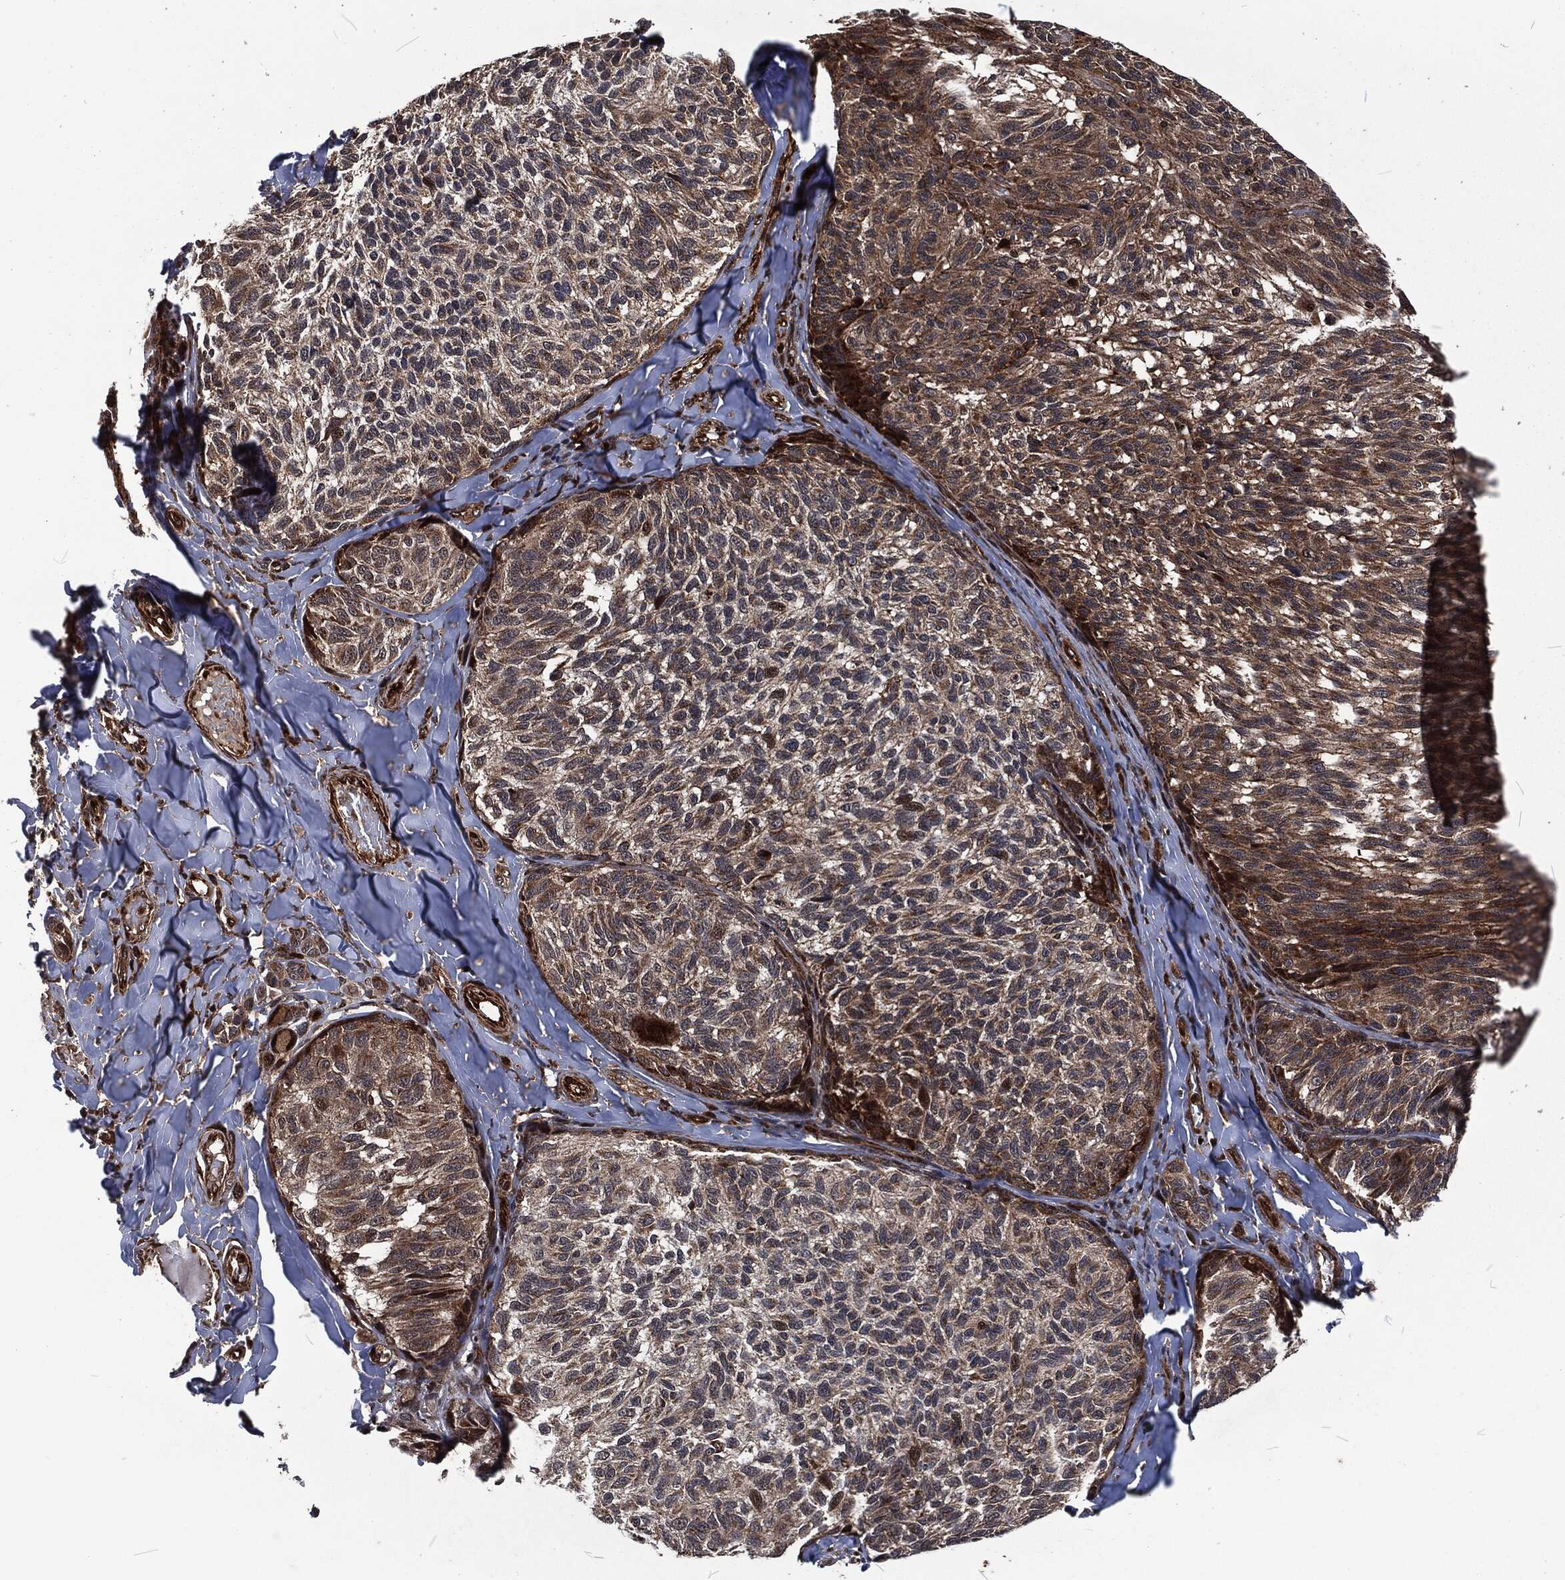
{"staining": {"intensity": "moderate", "quantity": ">75%", "location": "cytoplasmic/membranous"}, "tissue": "melanoma", "cell_type": "Tumor cells", "image_type": "cancer", "snomed": [{"axis": "morphology", "description": "Malignant melanoma, NOS"}, {"axis": "topography", "description": "Skin"}], "caption": "Immunohistochemical staining of human melanoma shows medium levels of moderate cytoplasmic/membranous staining in approximately >75% of tumor cells.", "gene": "CMPK2", "patient": {"sex": "female", "age": 73}}